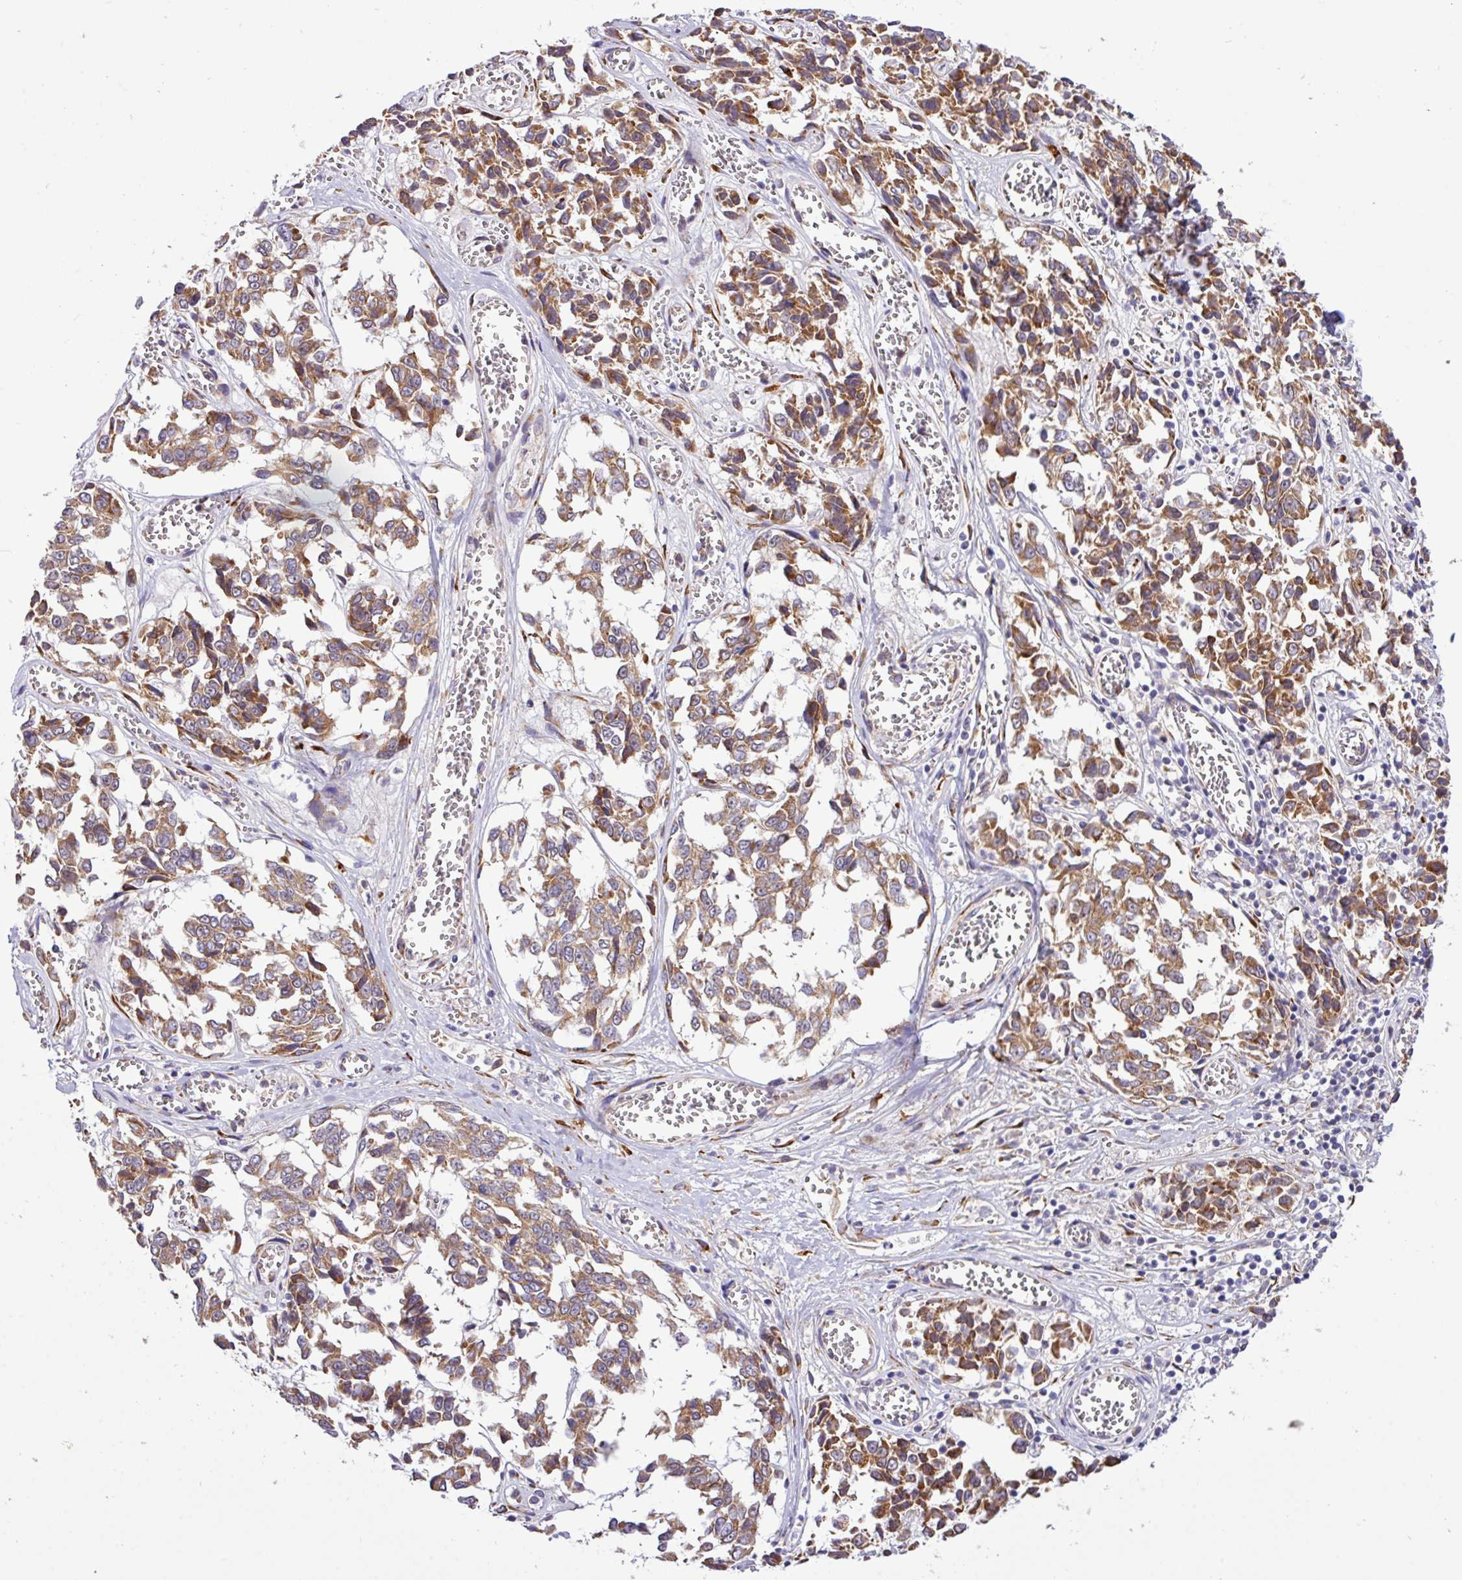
{"staining": {"intensity": "strong", "quantity": "25%-75%", "location": "cytoplasmic/membranous"}, "tissue": "melanoma", "cell_type": "Tumor cells", "image_type": "cancer", "snomed": [{"axis": "morphology", "description": "Malignant melanoma, NOS"}, {"axis": "topography", "description": "Skin"}], "caption": "Immunohistochemistry staining of melanoma, which reveals high levels of strong cytoplasmic/membranous expression in about 25%-75% of tumor cells indicating strong cytoplasmic/membranous protein positivity. The staining was performed using DAB (brown) for protein detection and nuclei were counterstained in hematoxylin (blue).", "gene": "TM2D2", "patient": {"sex": "female", "age": 64}}